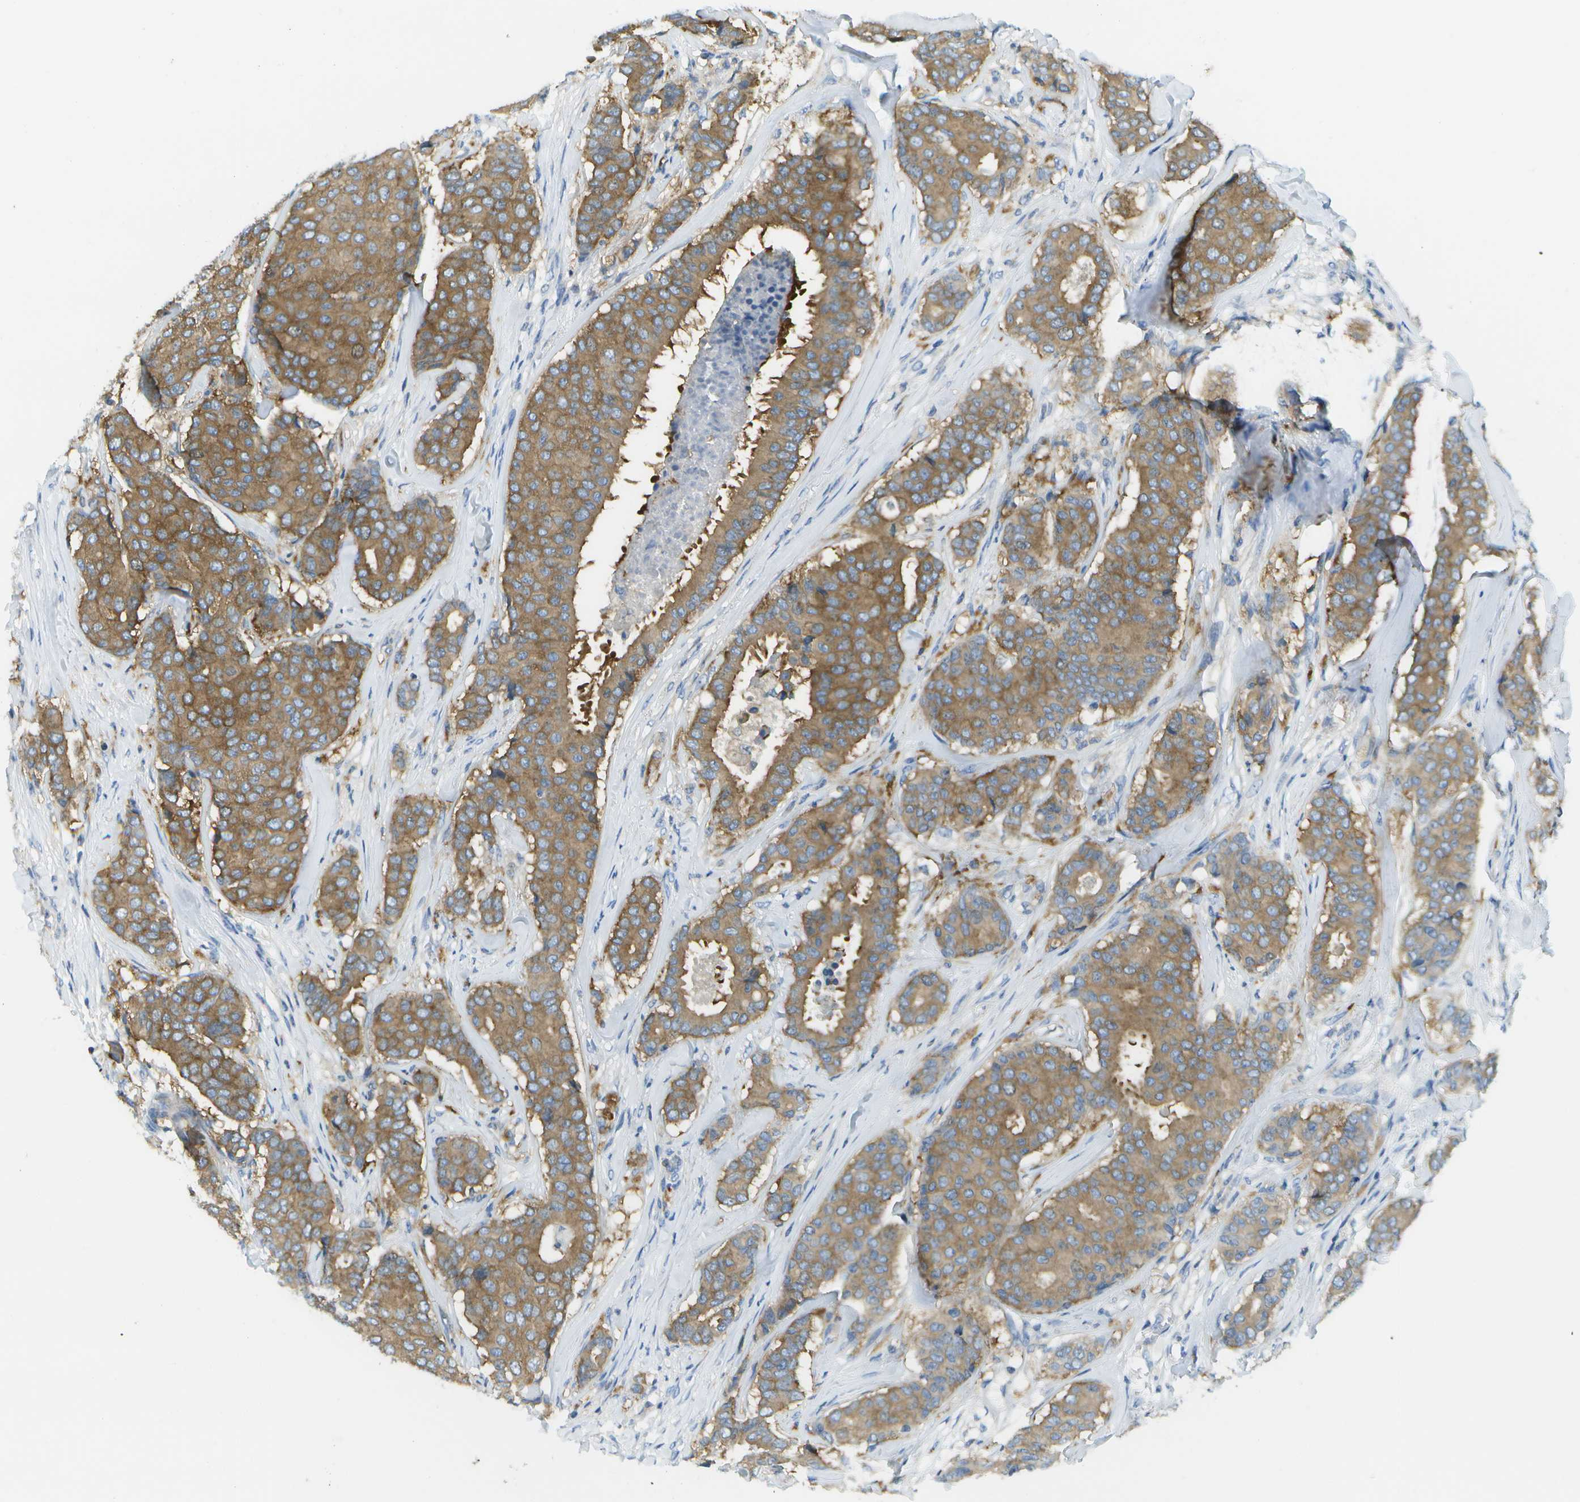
{"staining": {"intensity": "moderate", "quantity": ">75%", "location": "cytoplasmic/membranous"}, "tissue": "breast cancer", "cell_type": "Tumor cells", "image_type": "cancer", "snomed": [{"axis": "morphology", "description": "Duct carcinoma"}, {"axis": "topography", "description": "Breast"}], "caption": "Protein expression analysis of human breast cancer reveals moderate cytoplasmic/membranous expression in about >75% of tumor cells. (DAB (3,3'-diaminobenzidine) IHC, brown staining for protein, blue staining for nuclei).", "gene": "WNK2", "patient": {"sex": "female", "age": 75}}